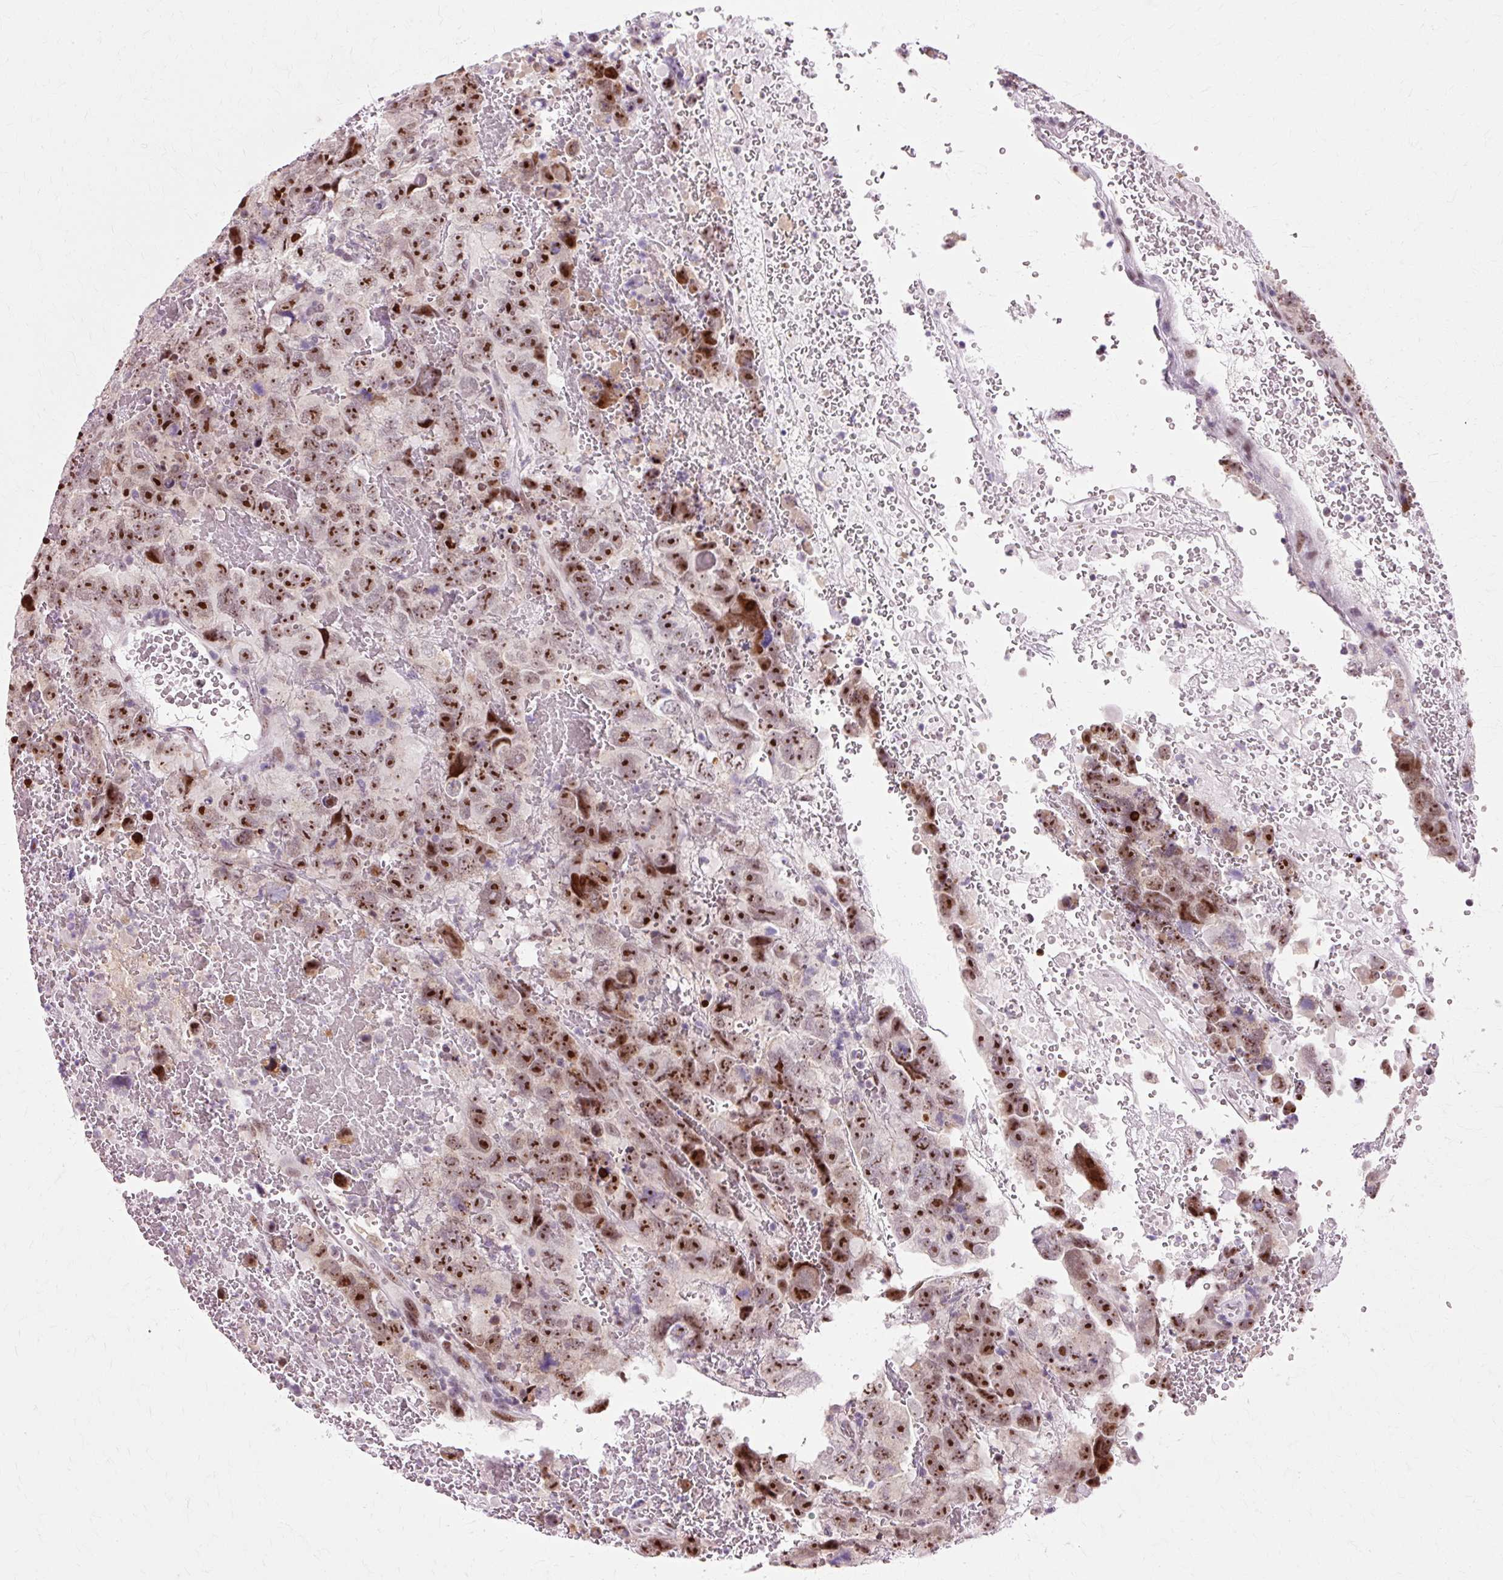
{"staining": {"intensity": "strong", "quantity": ">75%", "location": "nuclear"}, "tissue": "testis cancer", "cell_type": "Tumor cells", "image_type": "cancer", "snomed": [{"axis": "morphology", "description": "Carcinoma, Embryonal, NOS"}, {"axis": "topography", "description": "Testis"}], "caption": "Testis cancer stained for a protein reveals strong nuclear positivity in tumor cells.", "gene": "MACROD2", "patient": {"sex": "male", "age": 45}}